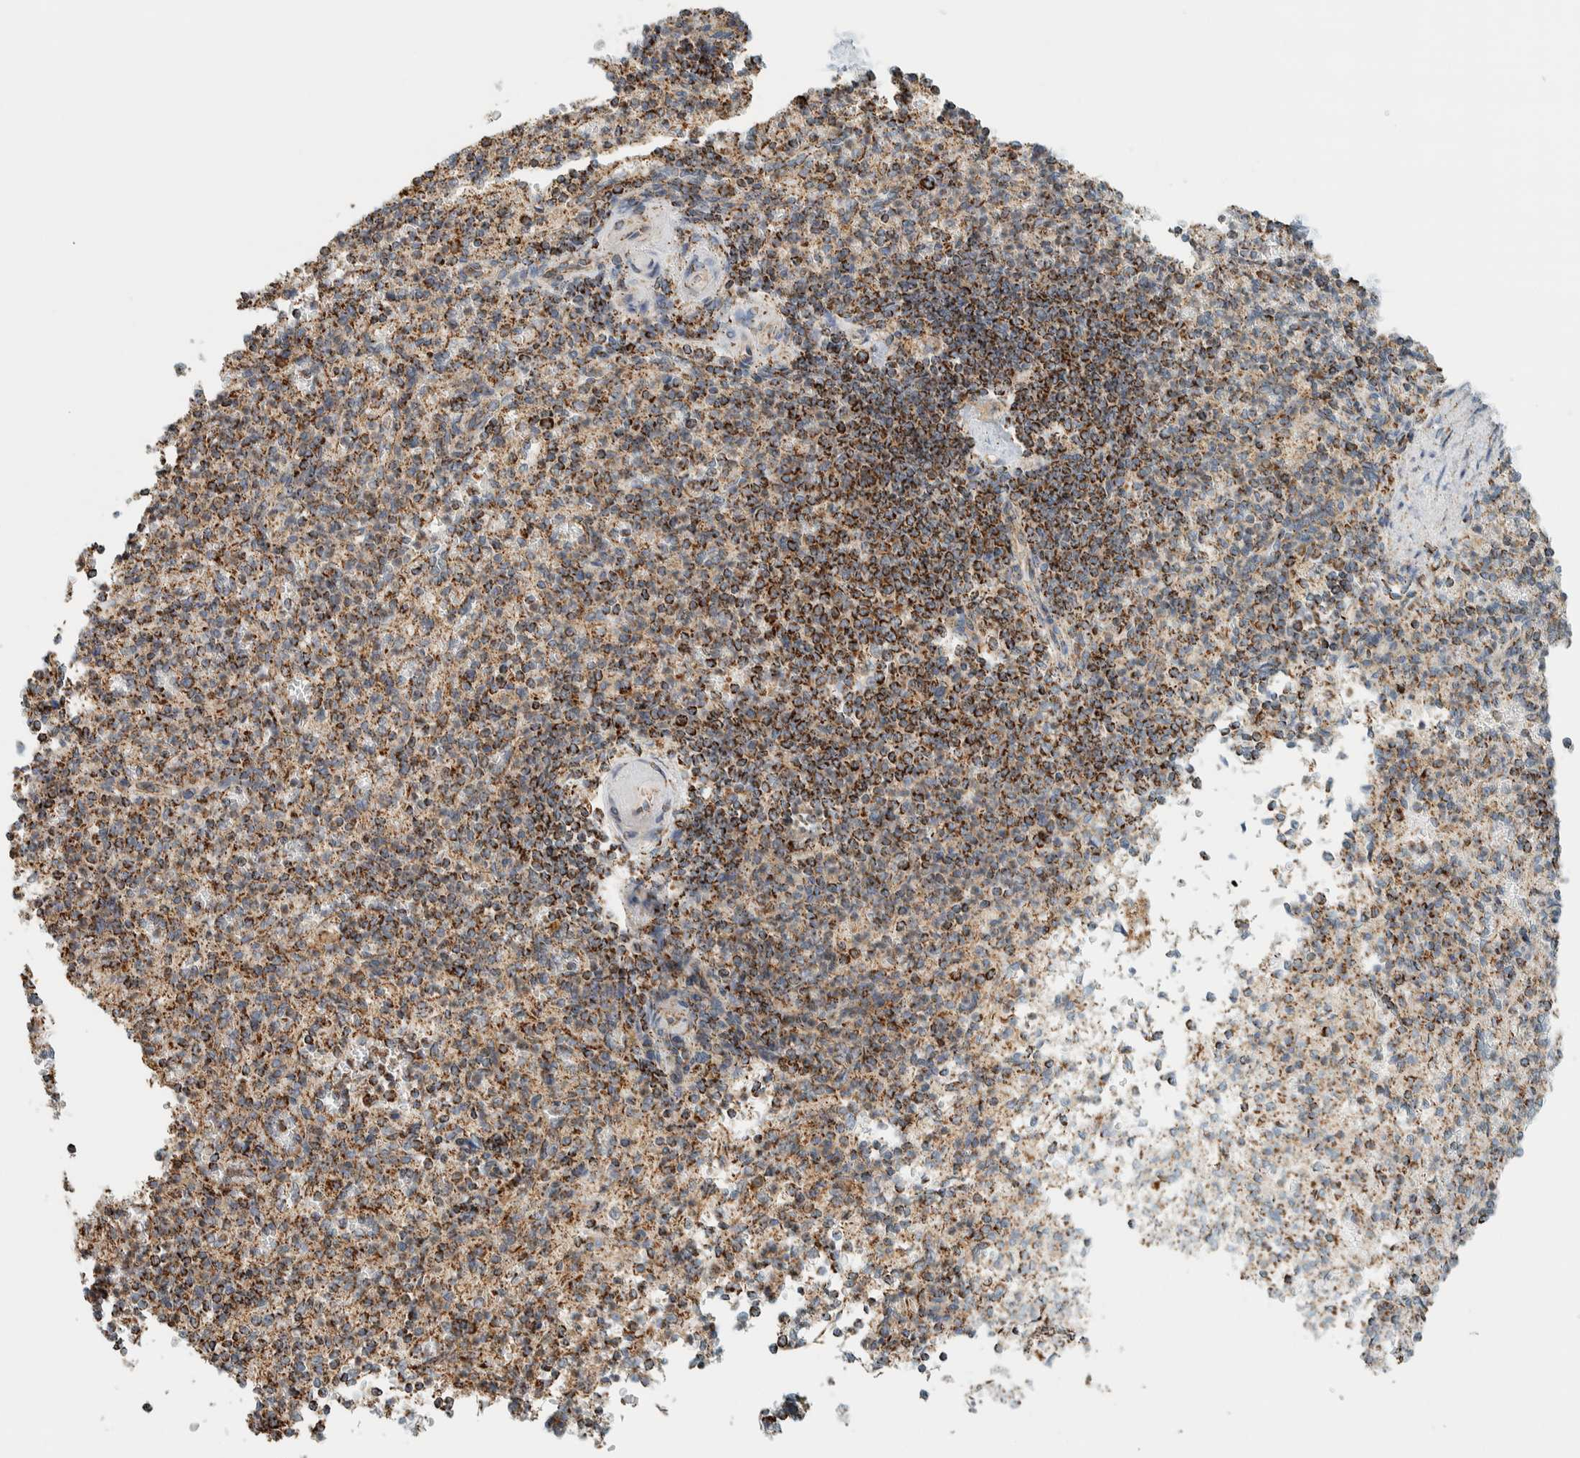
{"staining": {"intensity": "moderate", "quantity": ">75%", "location": "cytoplasmic/membranous"}, "tissue": "spleen", "cell_type": "Cells in red pulp", "image_type": "normal", "snomed": [{"axis": "morphology", "description": "Normal tissue, NOS"}, {"axis": "topography", "description": "Spleen"}], "caption": "A brown stain labels moderate cytoplasmic/membranous expression of a protein in cells in red pulp of normal spleen.", "gene": "ZNF454", "patient": {"sex": "female", "age": 74}}